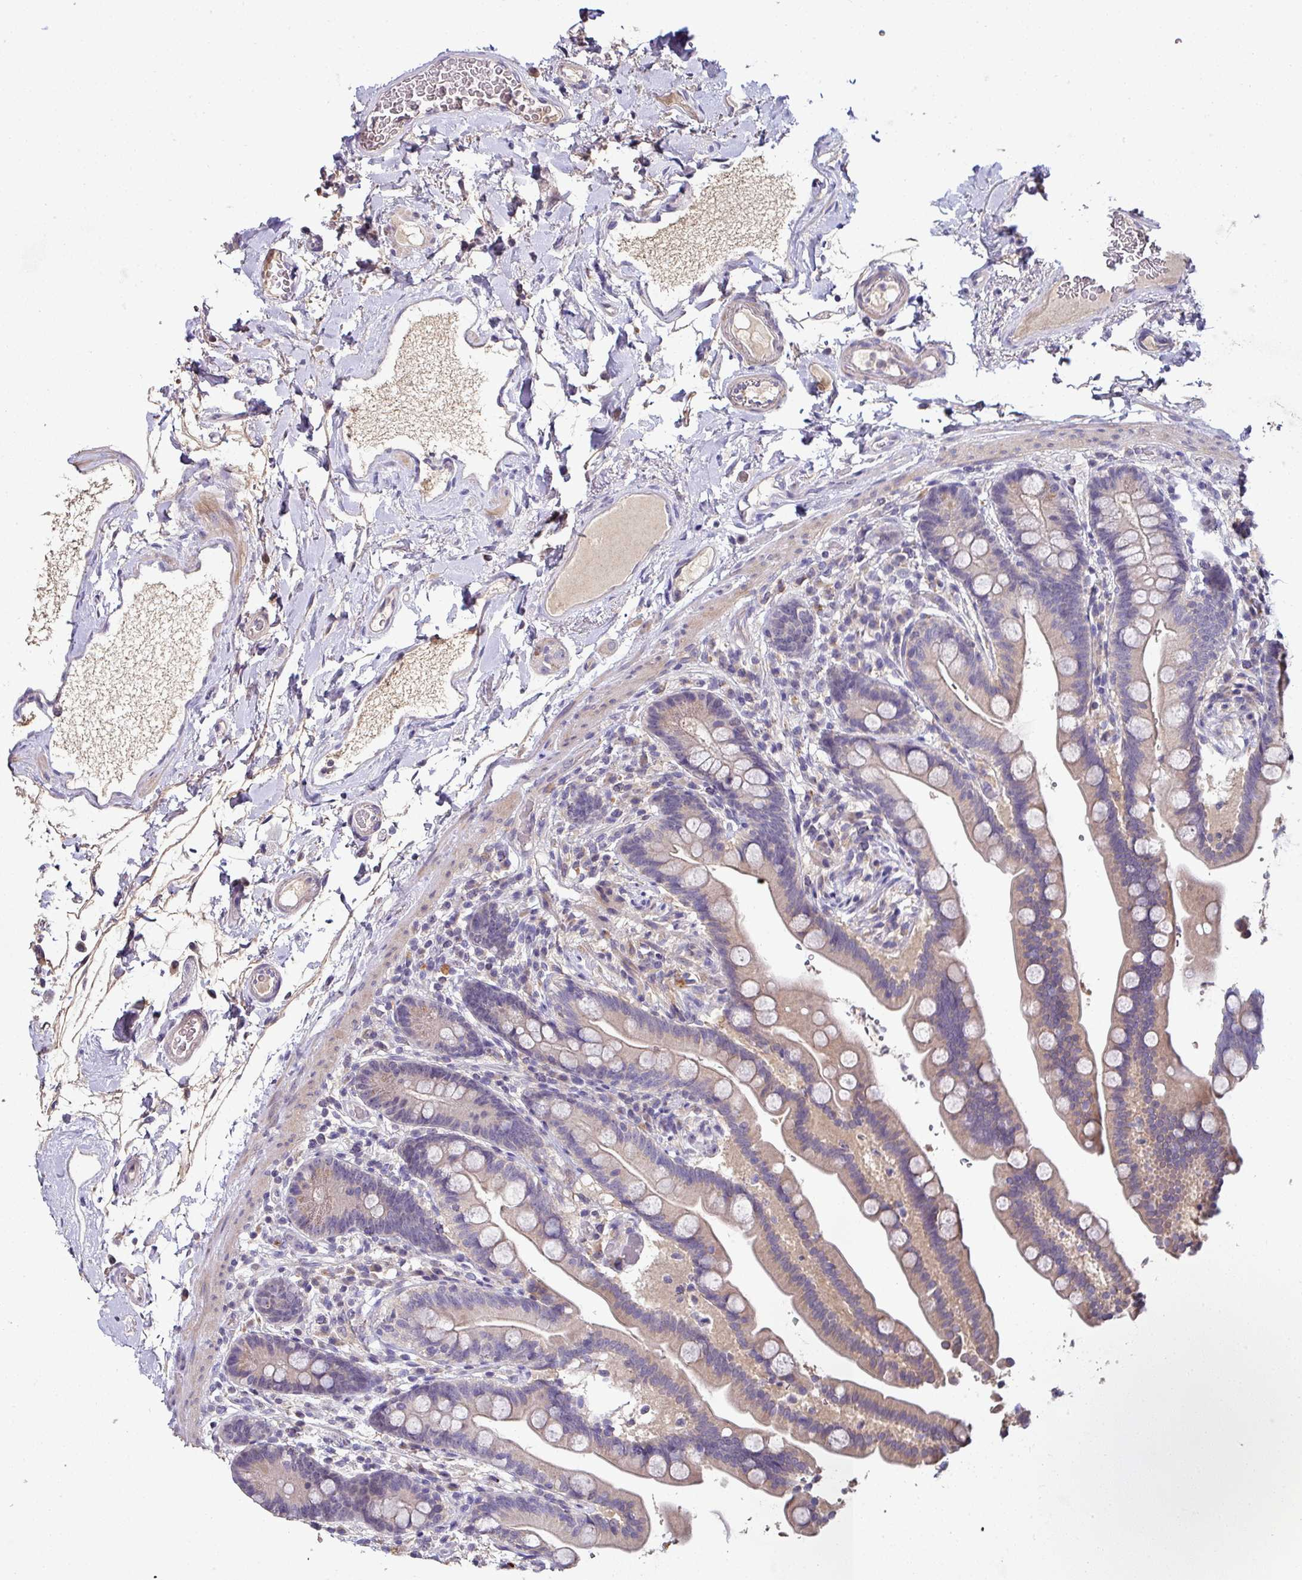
{"staining": {"intensity": "weak", "quantity": ">75%", "location": "cytoplasmic/membranous"}, "tissue": "colon", "cell_type": "Endothelial cells", "image_type": "normal", "snomed": [{"axis": "morphology", "description": "Normal tissue, NOS"}, {"axis": "topography", "description": "Smooth muscle"}, {"axis": "topography", "description": "Colon"}], "caption": "DAB immunohistochemical staining of normal colon demonstrates weak cytoplasmic/membranous protein expression in about >75% of endothelial cells. Nuclei are stained in blue.", "gene": "AEBP2", "patient": {"sex": "male", "age": 73}}